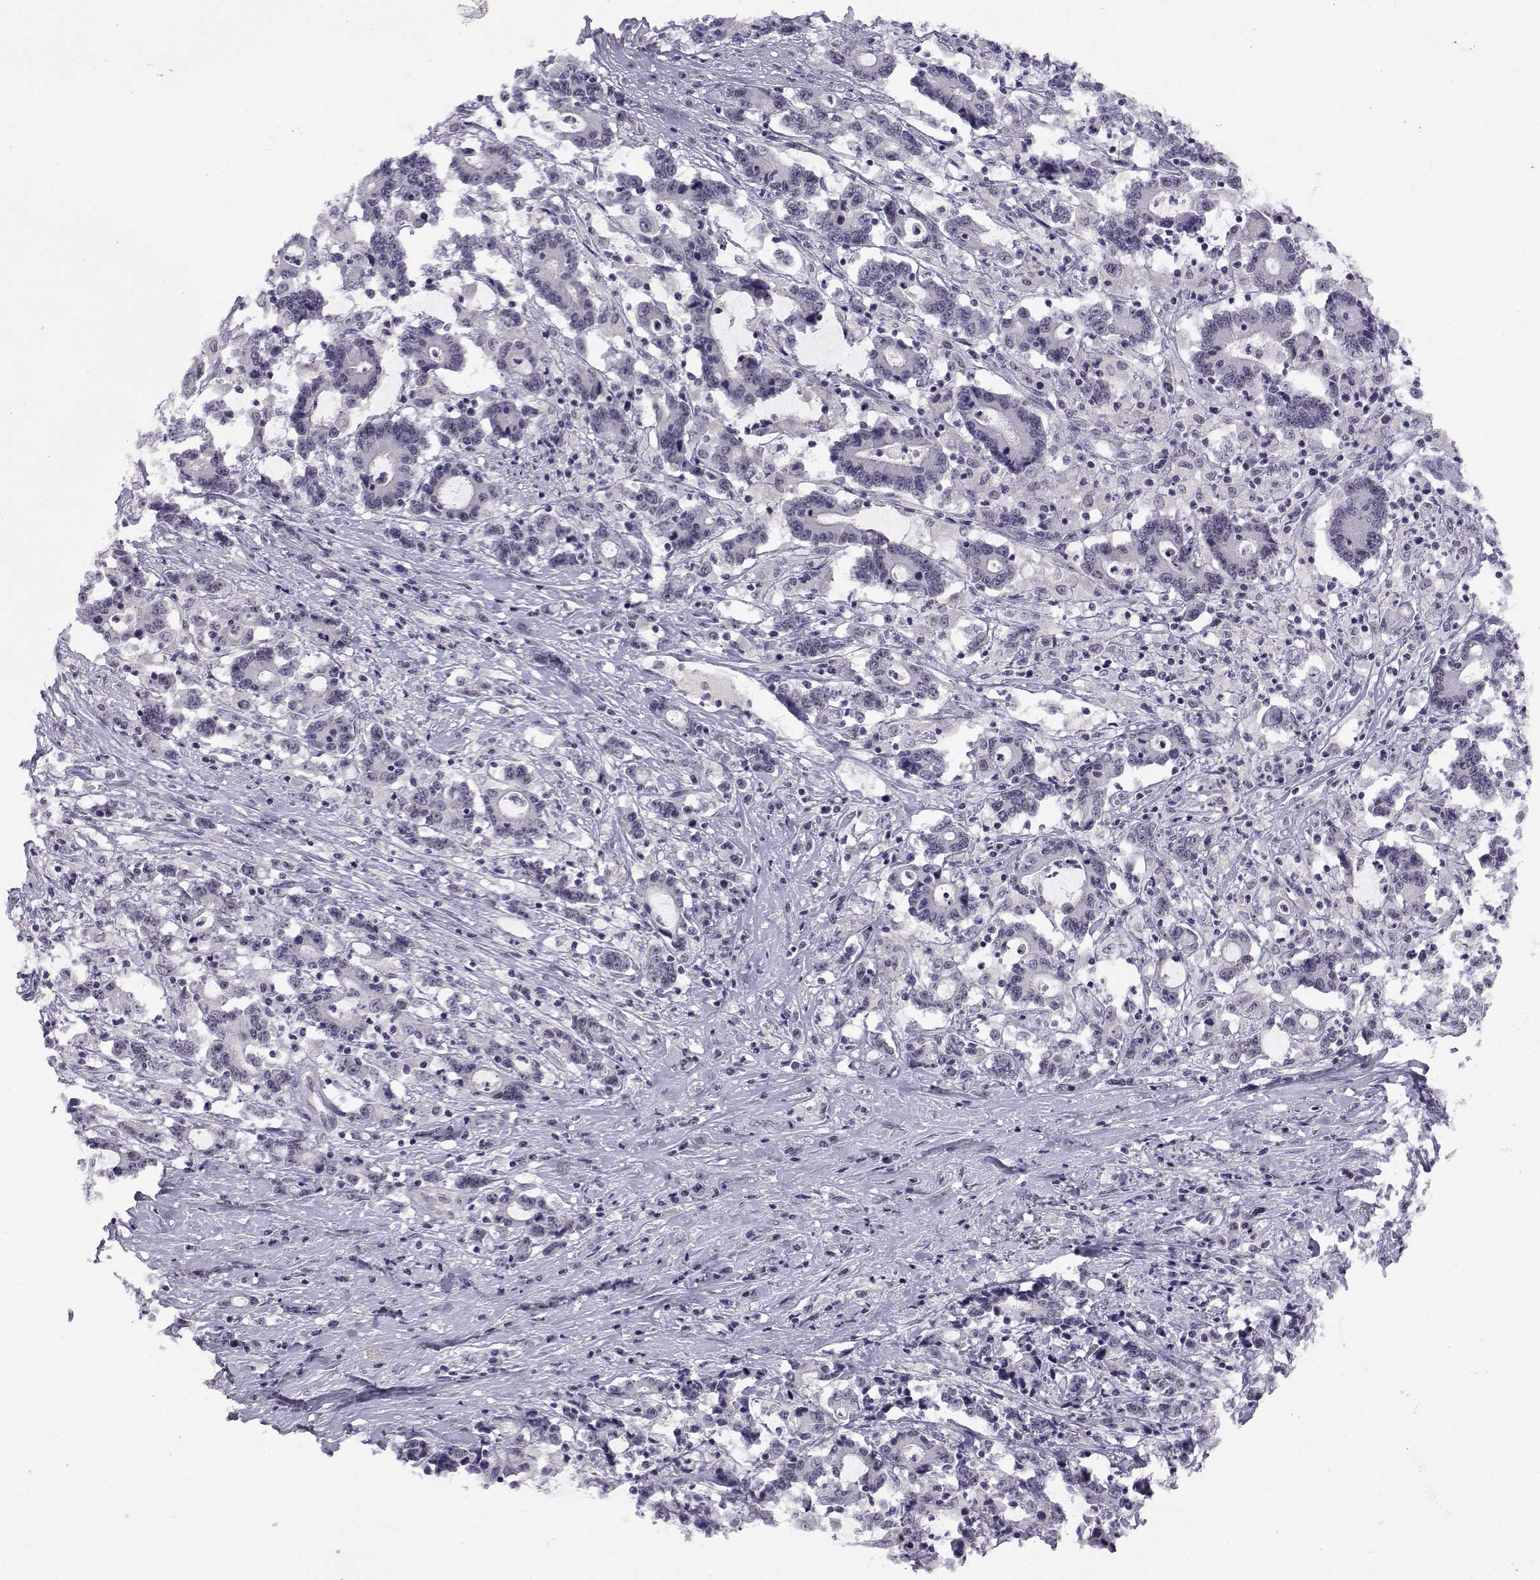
{"staining": {"intensity": "negative", "quantity": "none", "location": "none"}, "tissue": "stomach cancer", "cell_type": "Tumor cells", "image_type": "cancer", "snomed": [{"axis": "morphology", "description": "Adenocarcinoma, NOS"}, {"axis": "topography", "description": "Stomach, upper"}], "caption": "Immunohistochemical staining of stomach cancer shows no significant expression in tumor cells.", "gene": "MED26", "patient": {"sex": "male", "age": 68}}